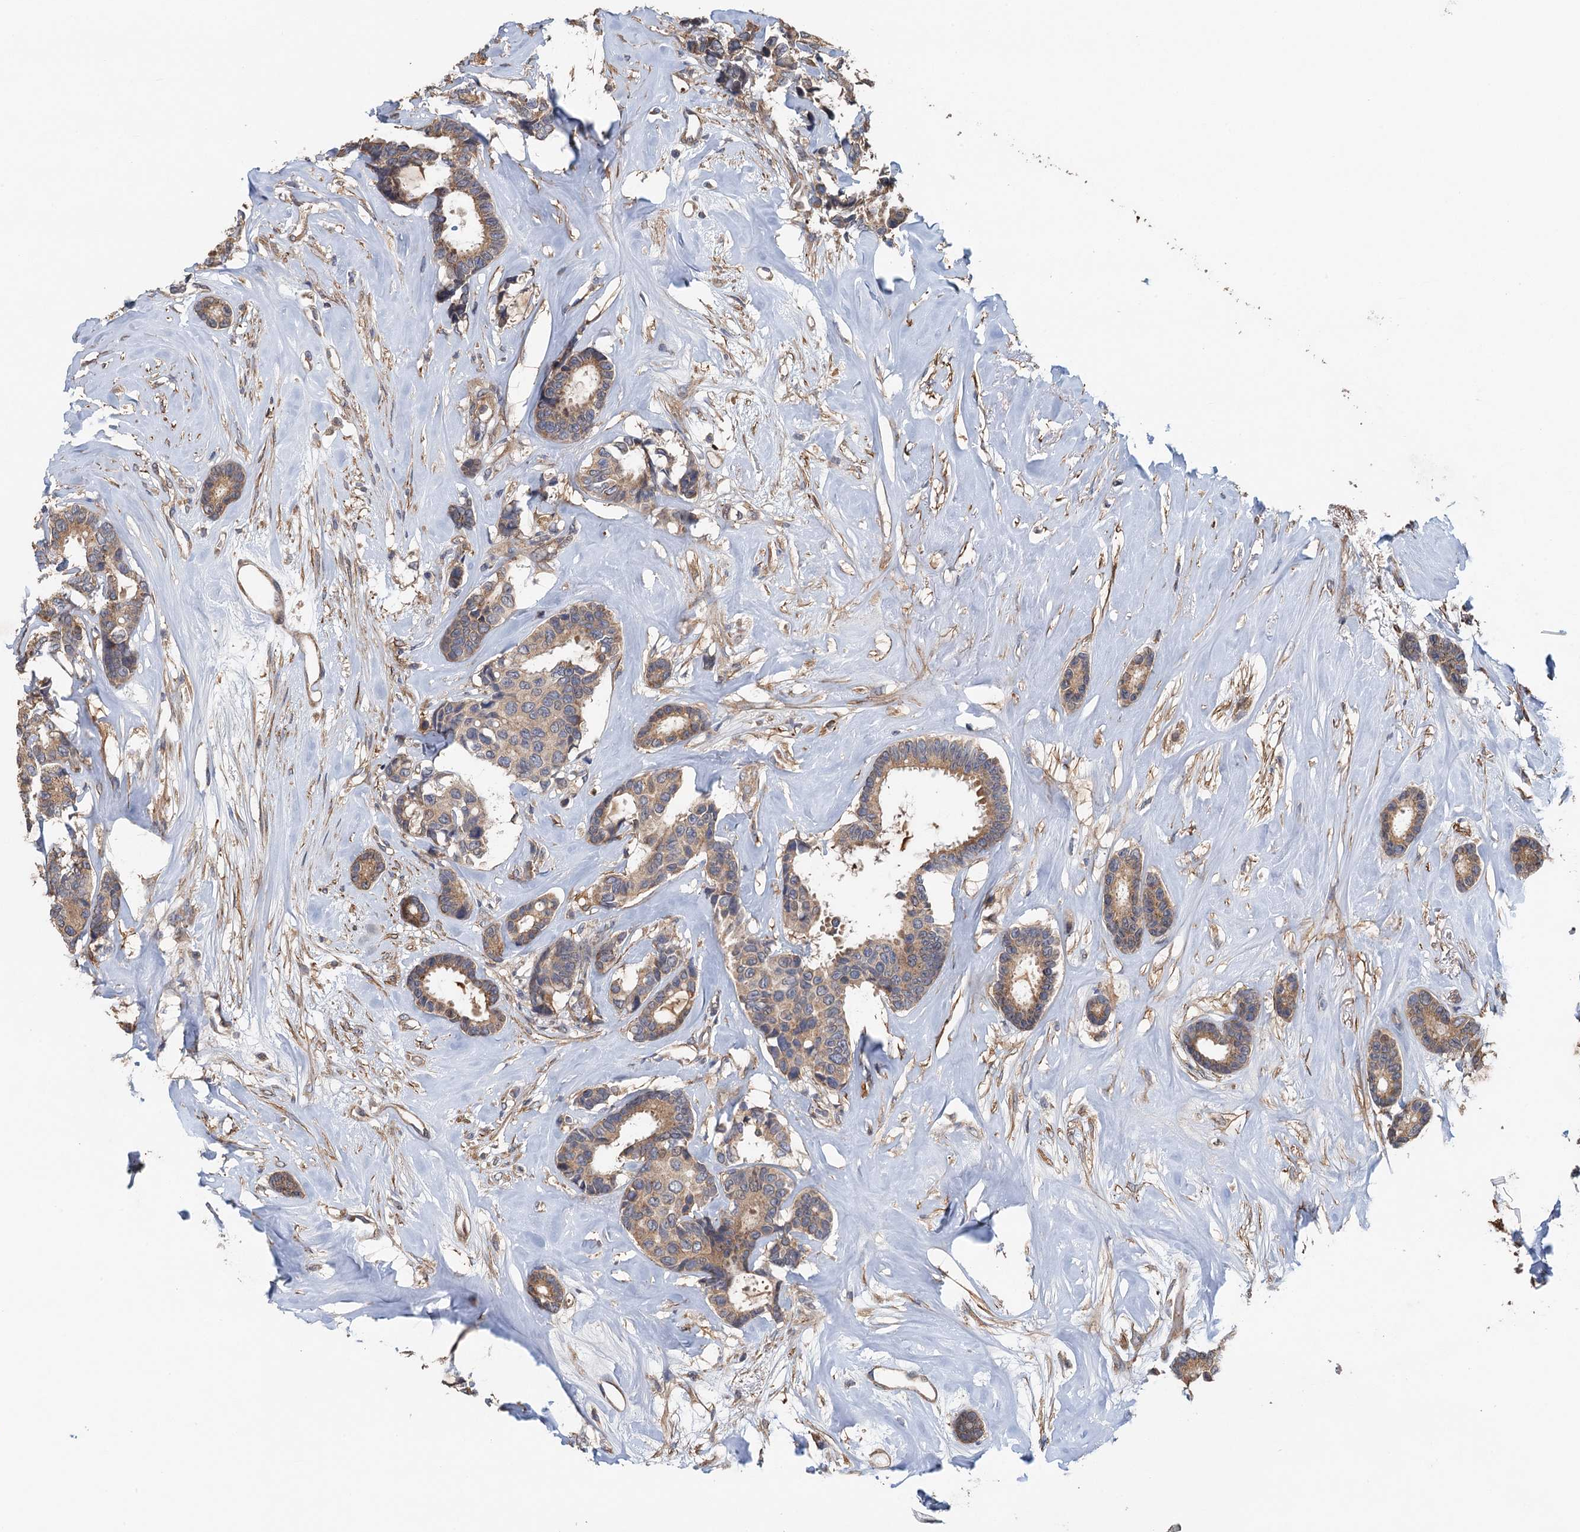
{"staining": {"intensity": "moderate", "quantity": ">75%", "location": "cytoplasmic/membranous"}, "tissue": "breast cancer", "cell_type": "Tumor cells", "image_type": "cancer", "snomed": [{"axis": "morphology", "description": "Duct carcinoma"}, {"axis": "topography", "description": "Breast"}], "caption": "Moderate cytoplasmic/membranous staining is identified in about >75% of tumor cells in breast intraductal carcinoma. (DAB (3,3'-diaminobenzidine) = brown stain, brightfield microscopy at high magnification).", "gene": "MEAK7", "patient": {"sex": "female", "age": 87}}